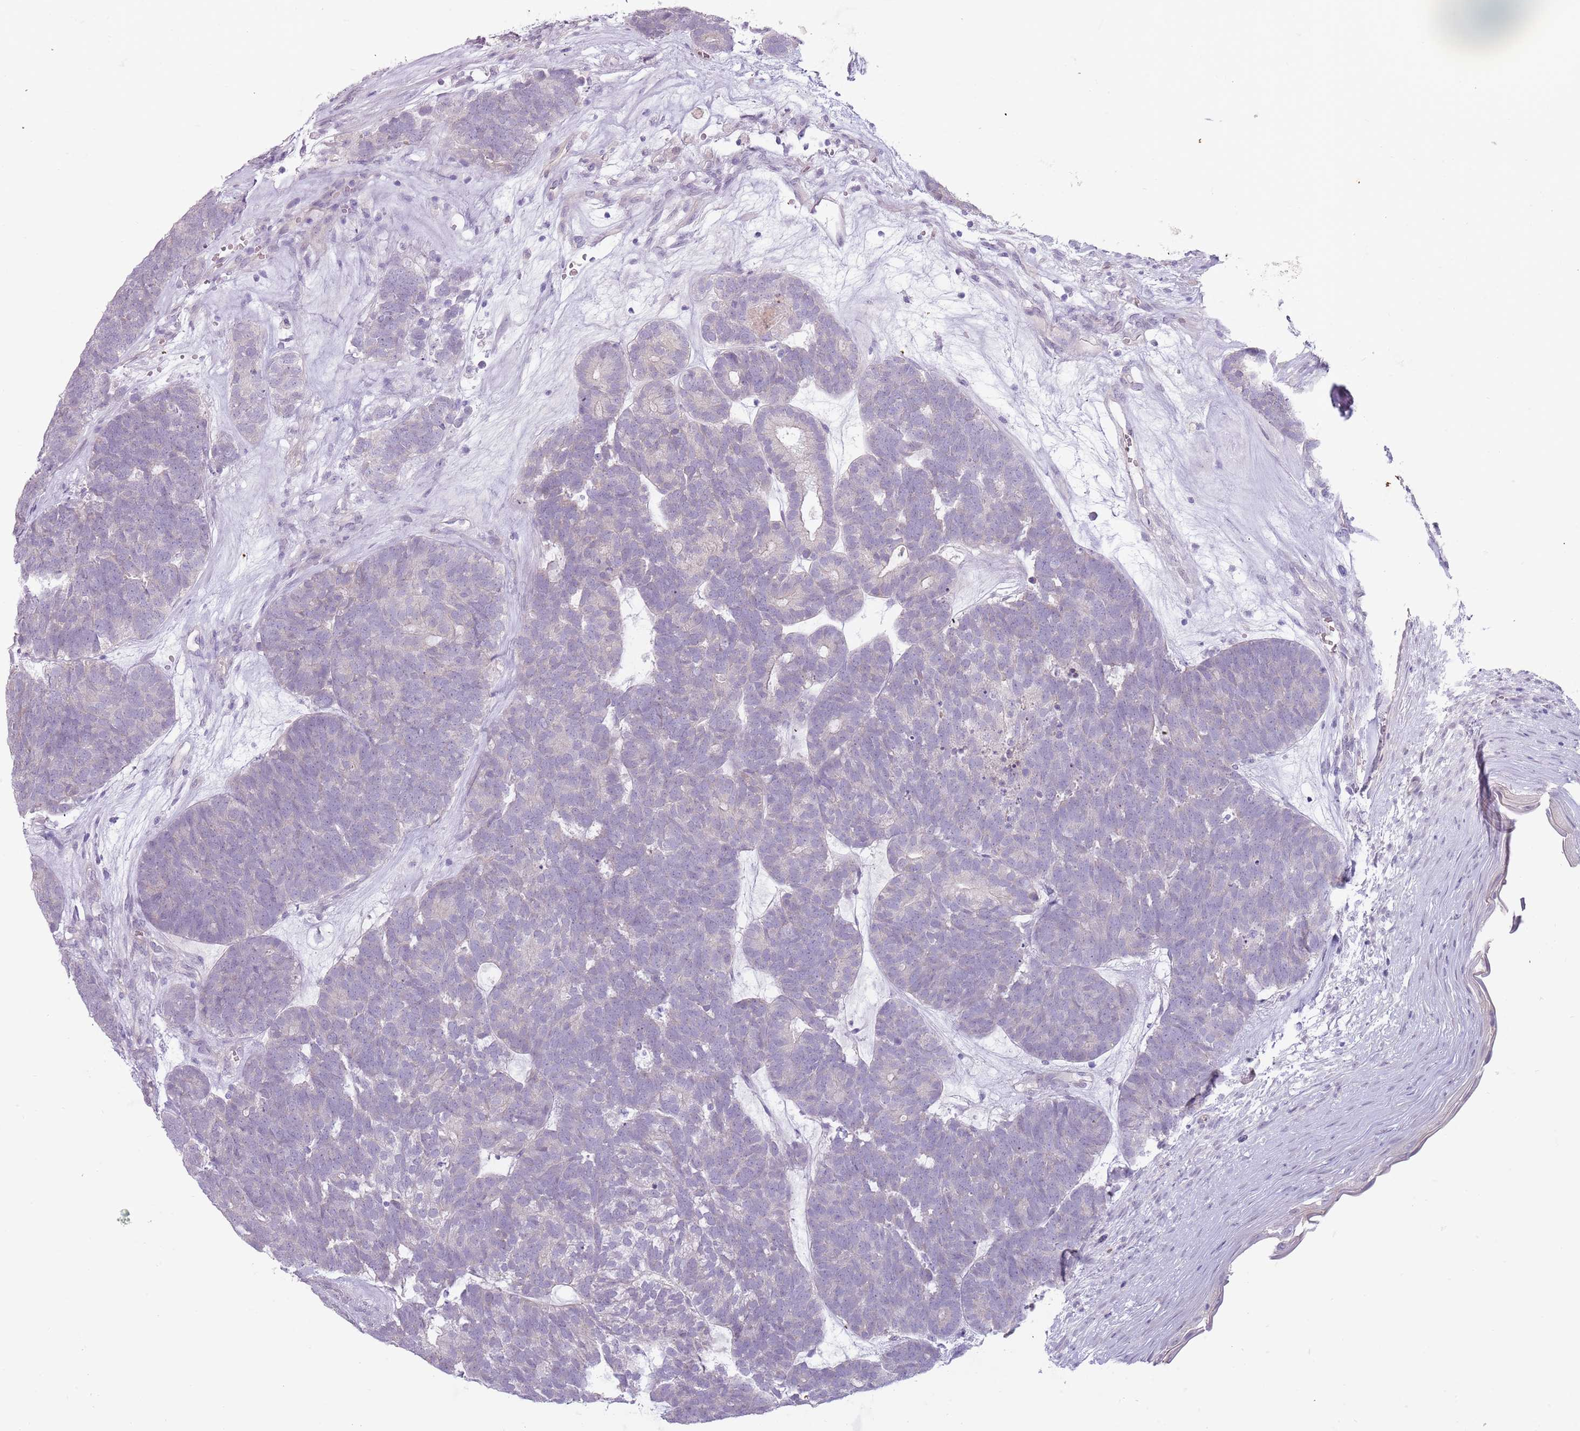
{"staining": {"intensity": "negative", "quantity": "none", "location": "none"}, "tissue": "head and neck cancer", "cell_type": "Tumor cells", "image_type": "cancer", "snomed": [{"axis": "morphology", "description": "Adenocarcinoma, NOS"}, {"axis": "topography", "description": "Head-Neck"}], "caption": "Tumor cells show no significant protein expression in head and neck cancer.", "gene": "RFX2", "patient": {"sex": "female", "age": 81}}